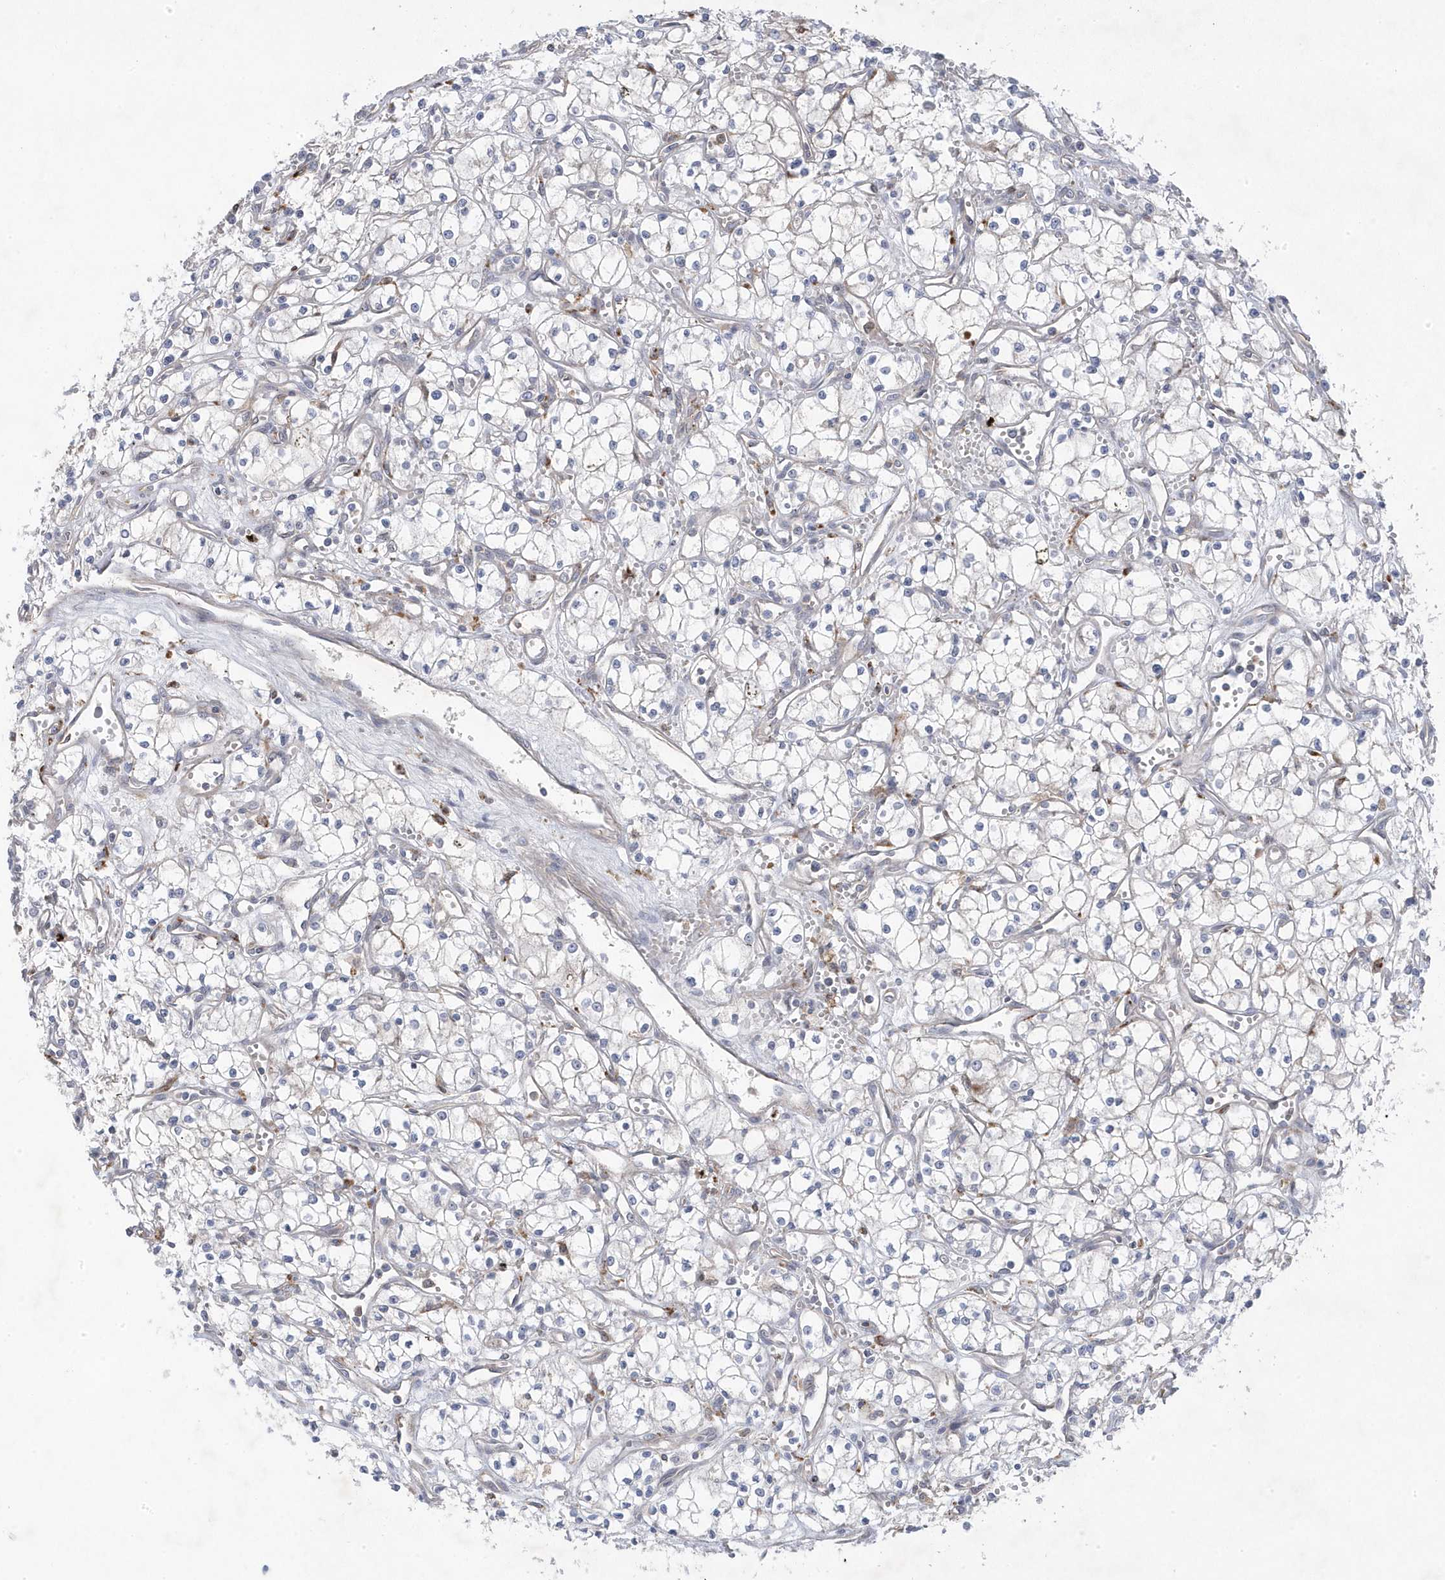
{"staining": {"intensity": "negative", "quantity": "none", "location": "none"}, "tissue": "renal cancer", "cell_type": "Tumor cells", "image_type": "cancer", "snomed": [{"axis": "morphology", "description": "Adenocarcinoma, NOS"}, {"axis": "topography", "description": "Kidney"}], "caption": "IHC histopathology image of neoplastic tissue: human renal cancer (adenocarcinoma) stained with DAB (3,3'-diaminobenzidine) shows no significant protein staining in tumor cells.", "gene": "ANAPC1", "patient": {"sex": "male", "age": 59}}